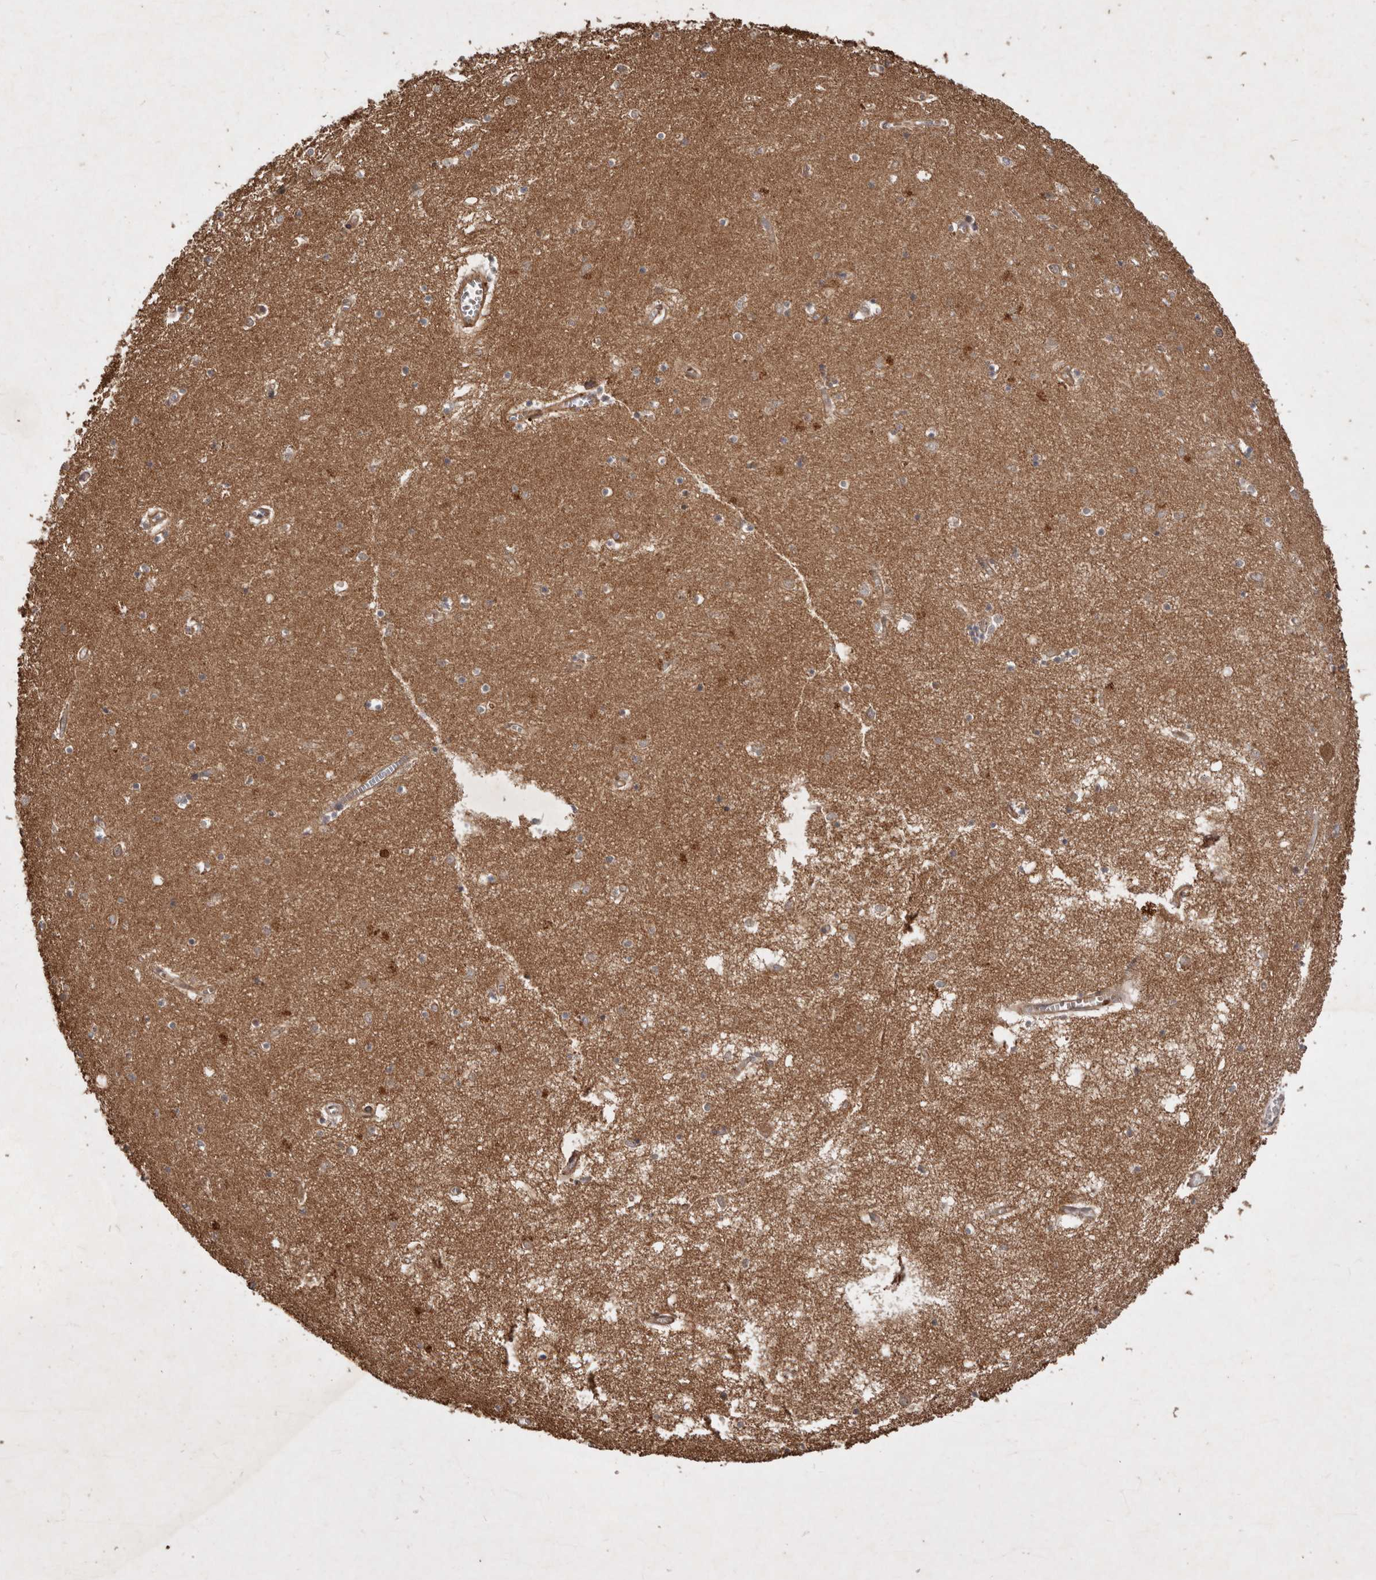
{"staining": {"intensity": "weak", "quantity": "<25%", "location": "cytoplasmic/membranous"}, "tissue": "hippocampus", "cell_type": "Glial cells", "image_type": "normal", "snomed": [{"axis": "morphology", "description": "Normal tissue, NOS"}, {"axis": "topography", "description": "Hippocampus"}], "caption": "IHC micrograph of normal hippocampus: human hippocampus stained with DAB (3,3'-diaminobenzidine) displays no significant protein expression in glial cells.", "gene": "STK36", "patient": {"sex": "male", "age": 70}}